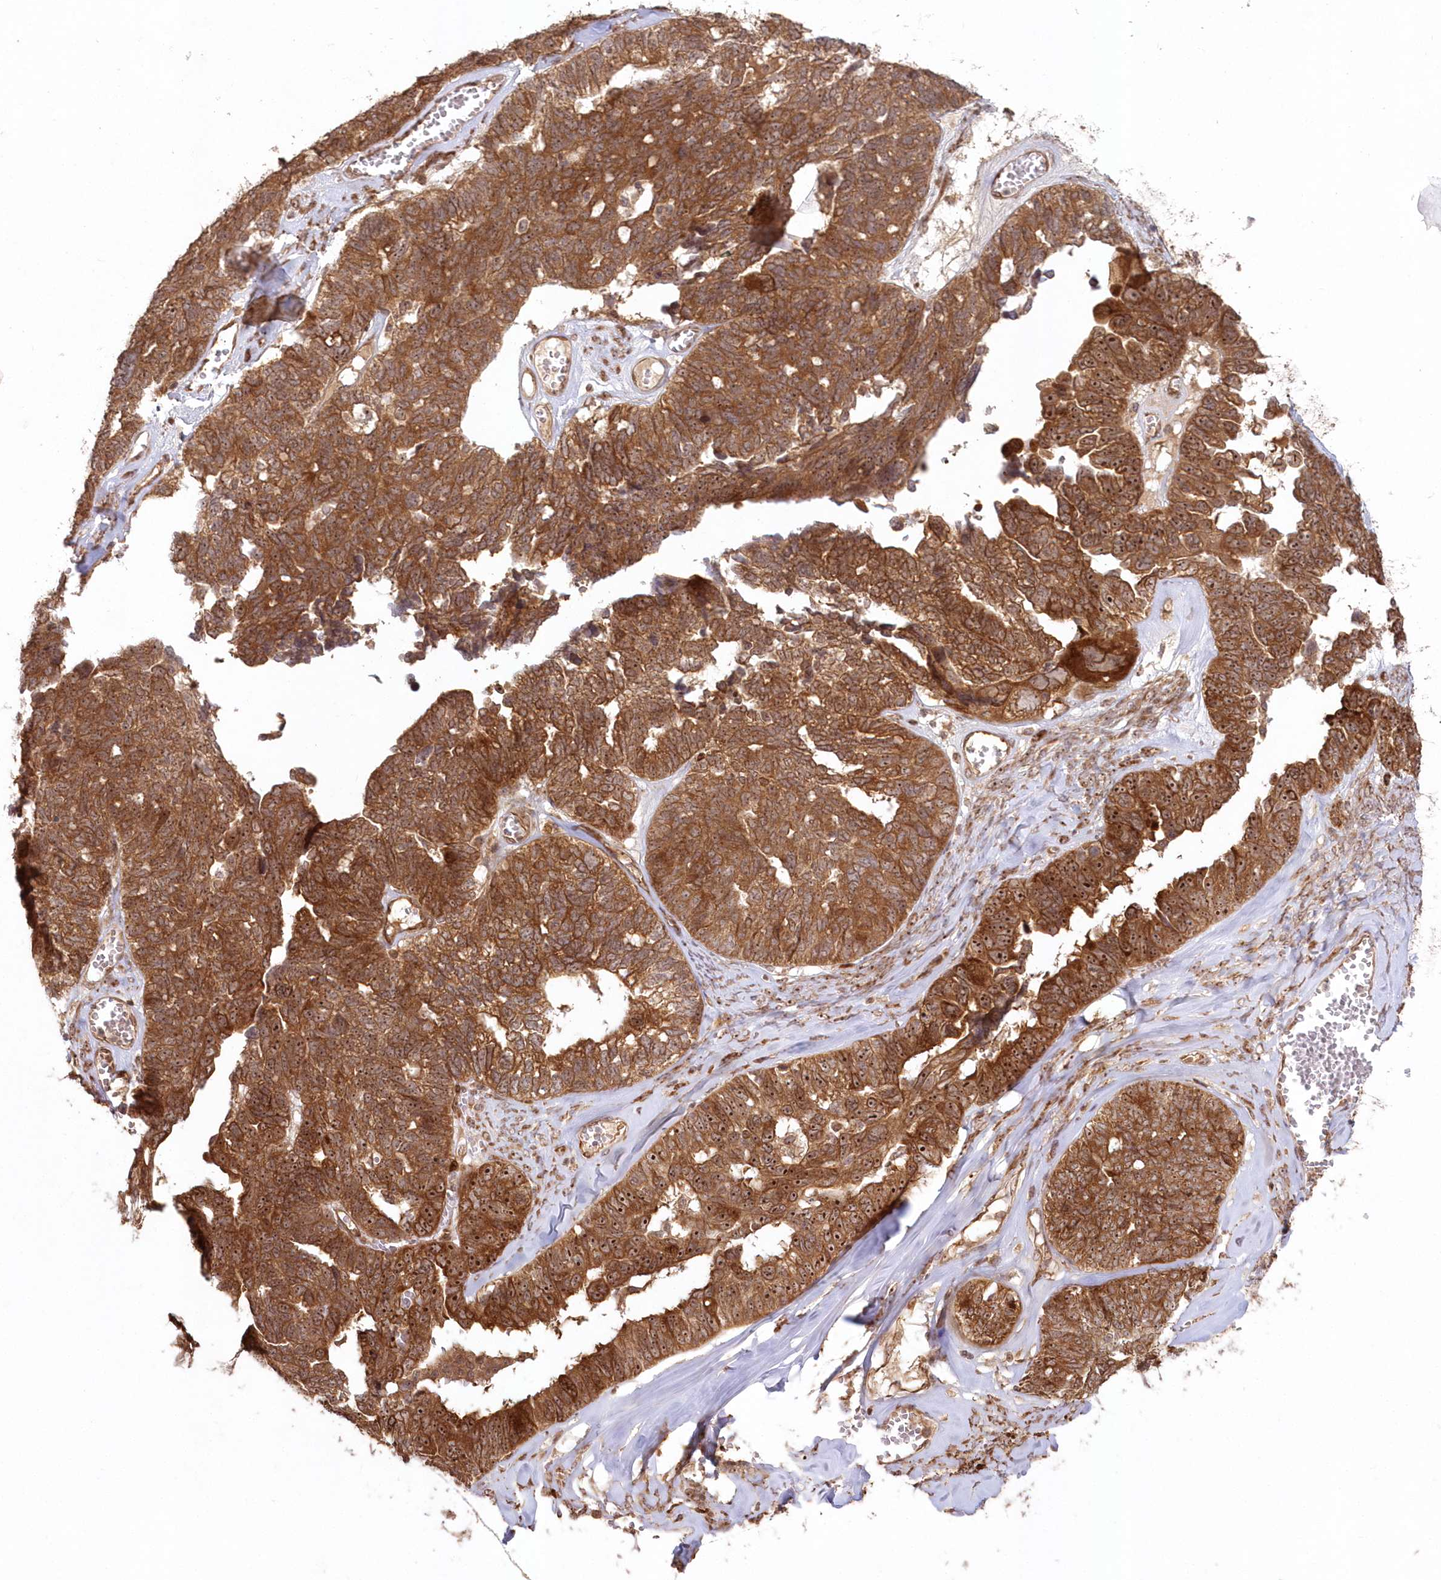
{"staining": {"intensity": "strong", "quantity": ">75%", "location": "cytoplasmic/membranous,nuclear"}, "tissue": "ovarian cancer", "cell_type": "Tumor cells", "image_type": "cancer", "snomed": [{"axis": "morphology", "description": "Cystadenocarcinoma, serous, NOS"}, {"axis": "topography", "description": "Ovary"}], "caption": "Protein staining of ovarian cancer tissue demonstrates strong cytoplasmic/membranous and nuclear expression in approximately >75% of tumor cells.", "gene": "SERINC1", "patient": {"sex": "female", "age": 79}}